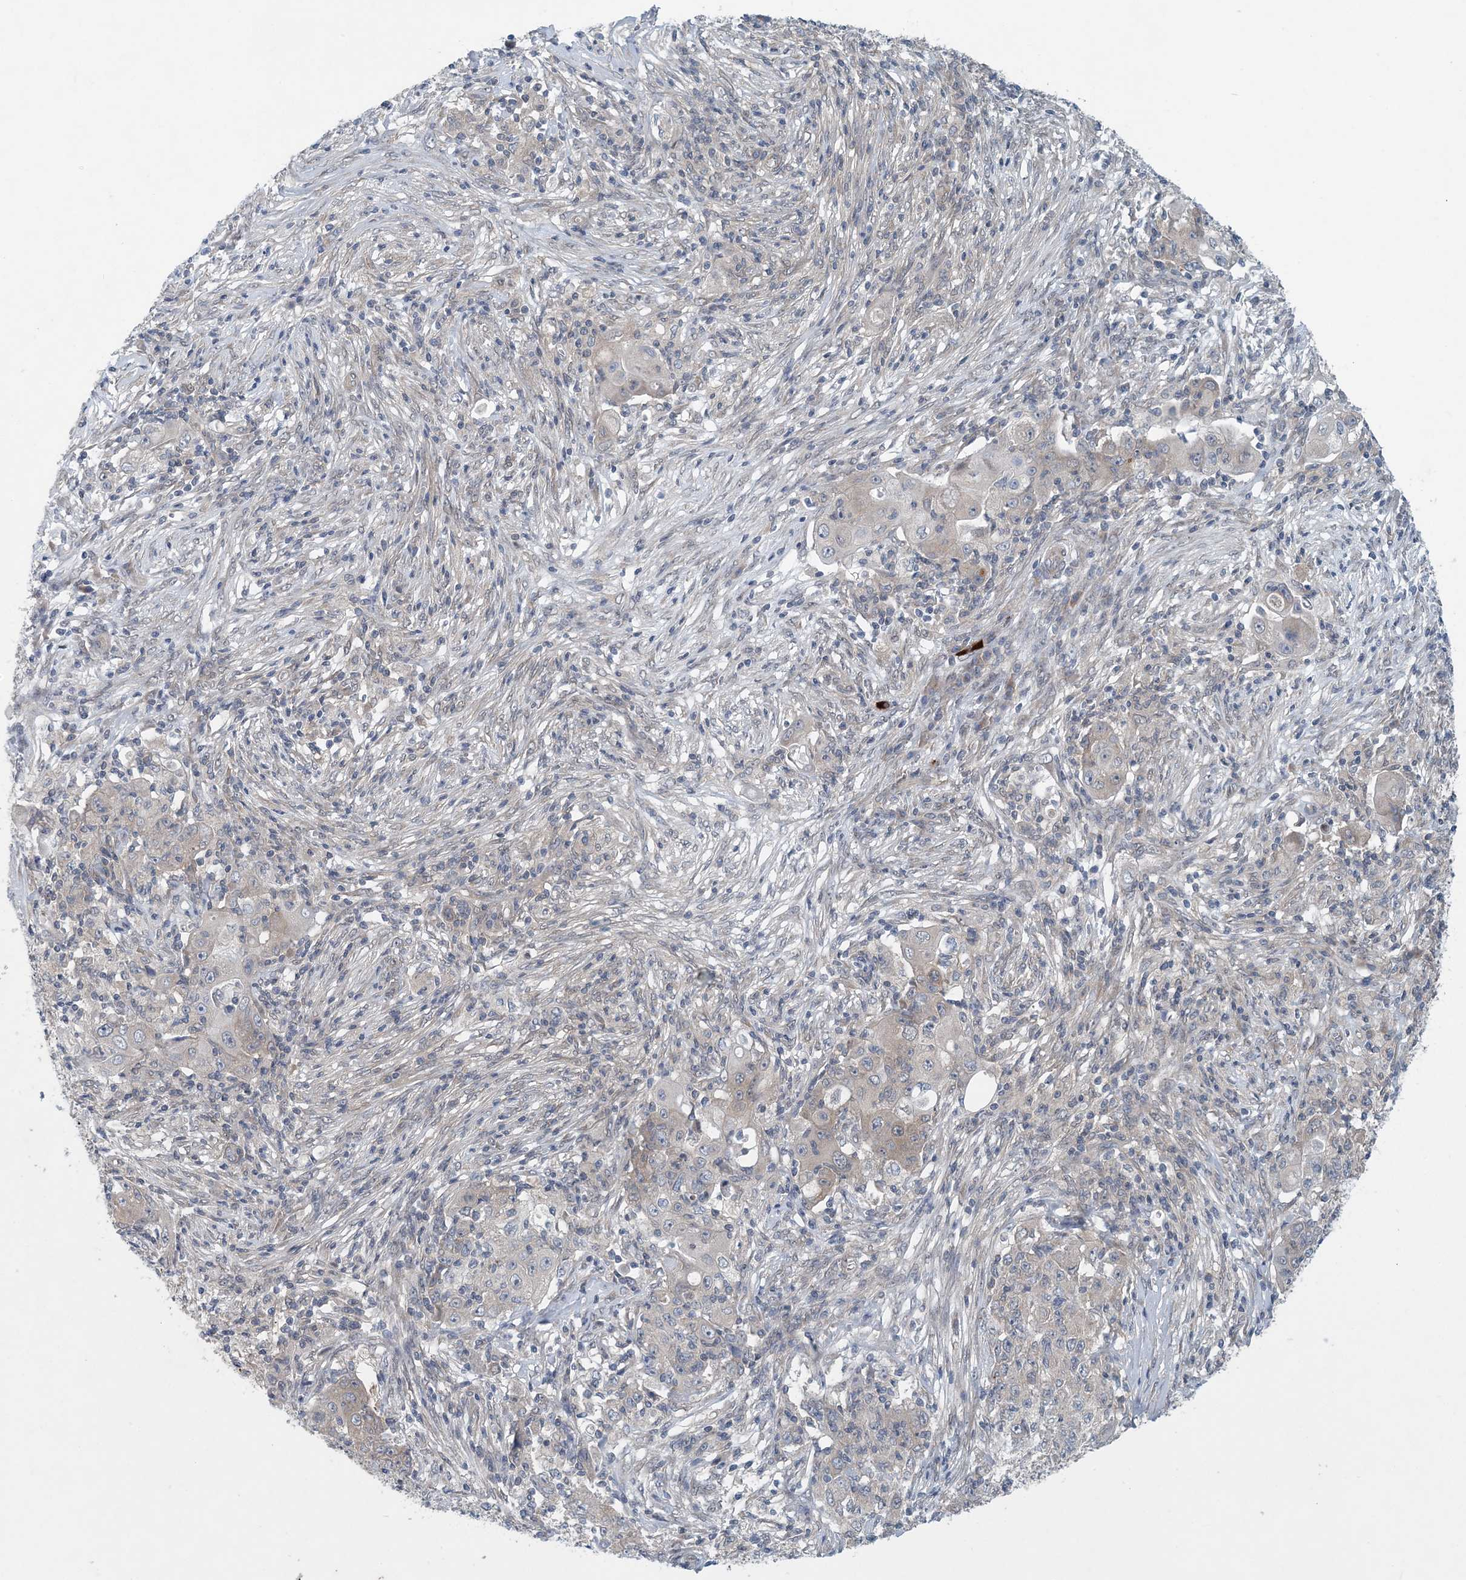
{"staining": {"intensity": "weak", "quantity": "25%-75%", "location": "cytoplasmic/membranous"}, "tissue": "ovarian cancer", "cell_type": "Tumor cells", "image_type": "cancer", "snomed": [{"axis": "morphology", "description": "Carcinoma, endometroid"}, {"axis": "topography", "description": "Ovary"}], "caption": "Immunohistochemistry (IHC) of human ovarian cancer demonstrates low levels of weak cytoplasmic/membranous expression in about 25%-75% of tumor cells.", "gene": "HIKESHI", "patient": {"sex": "female", "age": 42}}